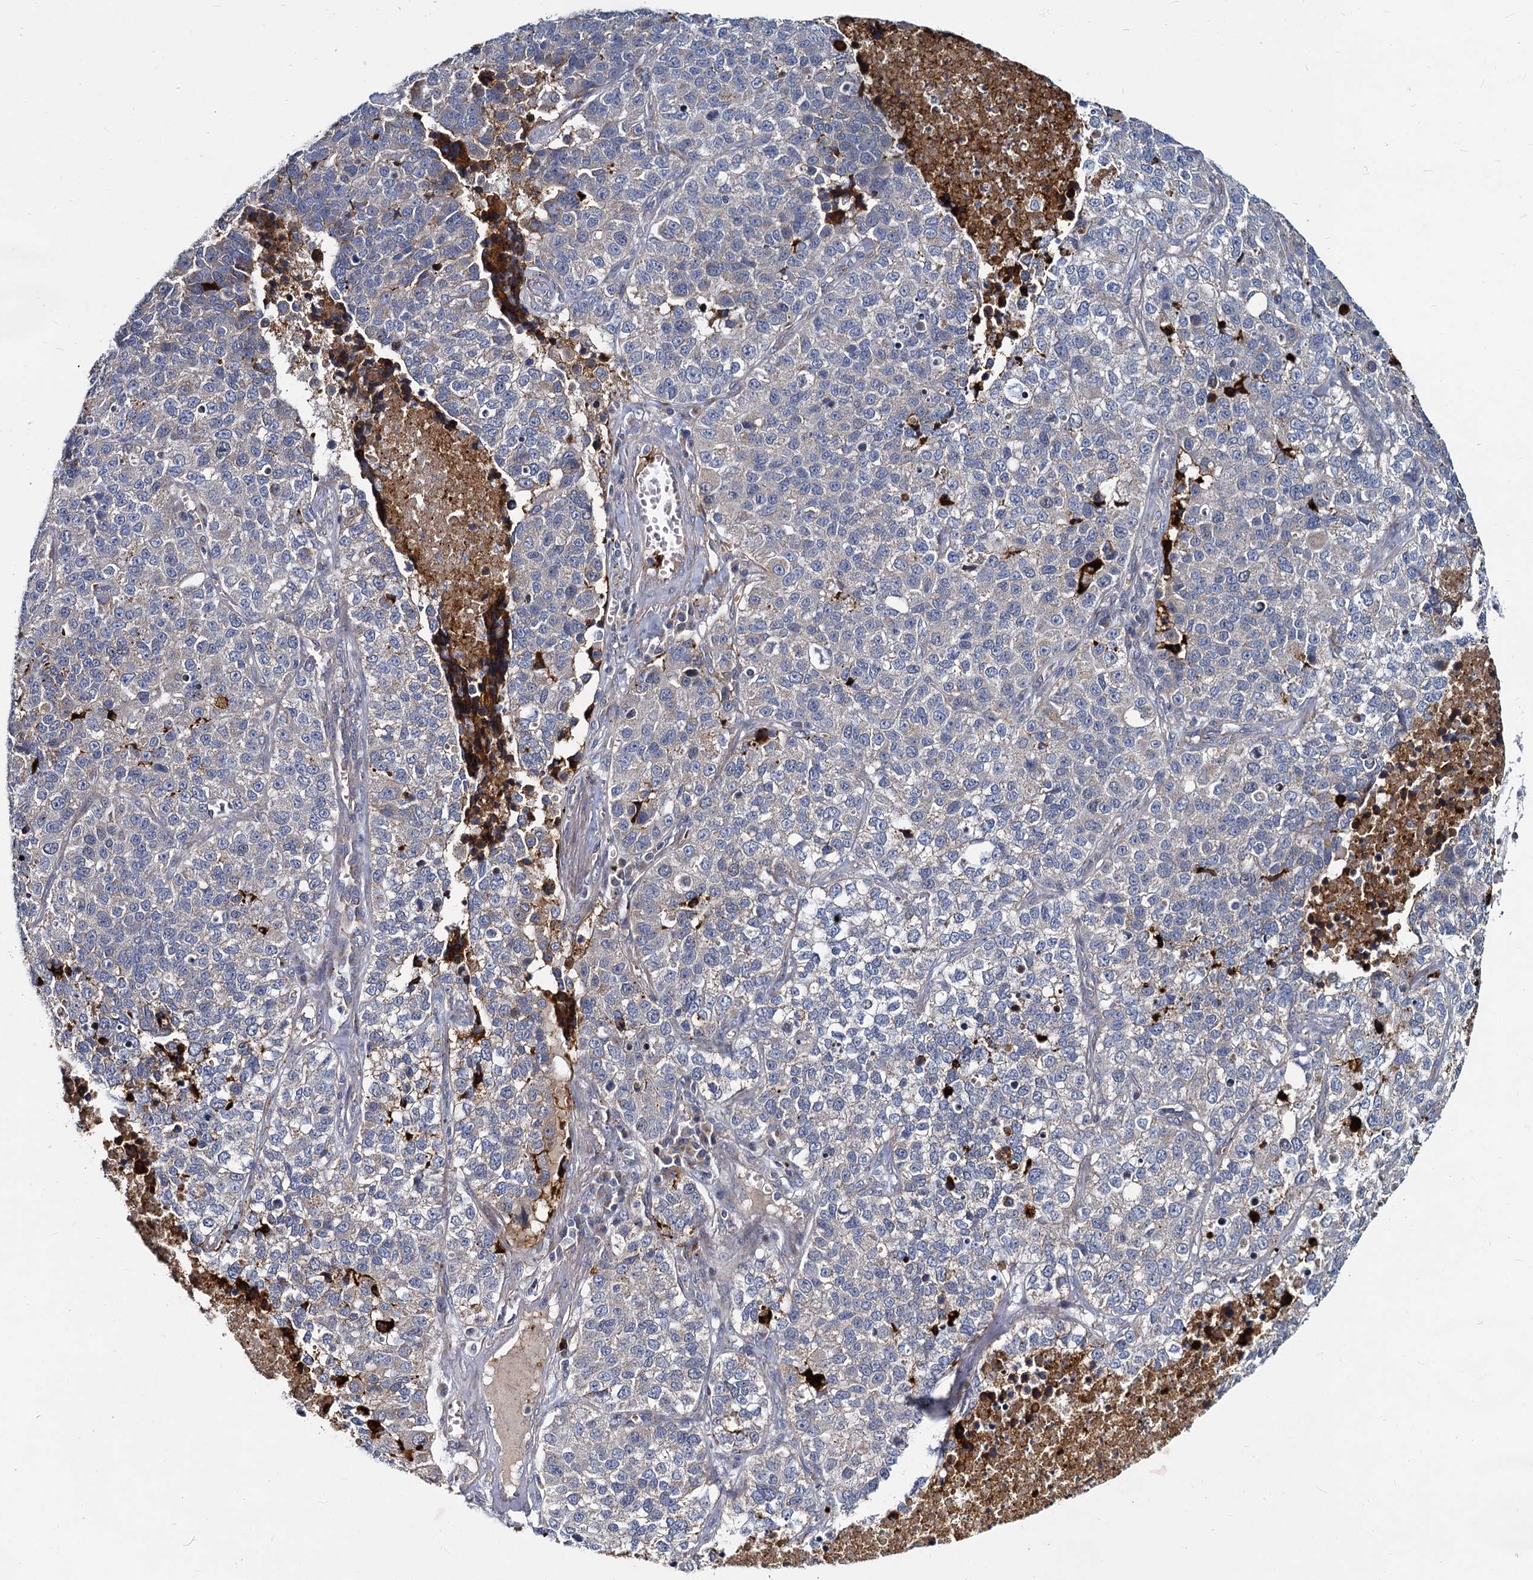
{"staining": {"intensity": "negative", "quantity": "none", "location": "none"}, "tissue": "lung cancer", "cell_type": "Tumor cells", "image_type": "cancer", "snomed": [{"axis": "morphology", "description": "Adenocarcinoma, NOS"}, {"axis": "topography", "description": "Lung"}], "caption": "Lung cancer stained for a protein using IHC reveals no expression tumor cells.", "gene": "DCUN1D2", "patient": {"sex": "male", "age": 49}}